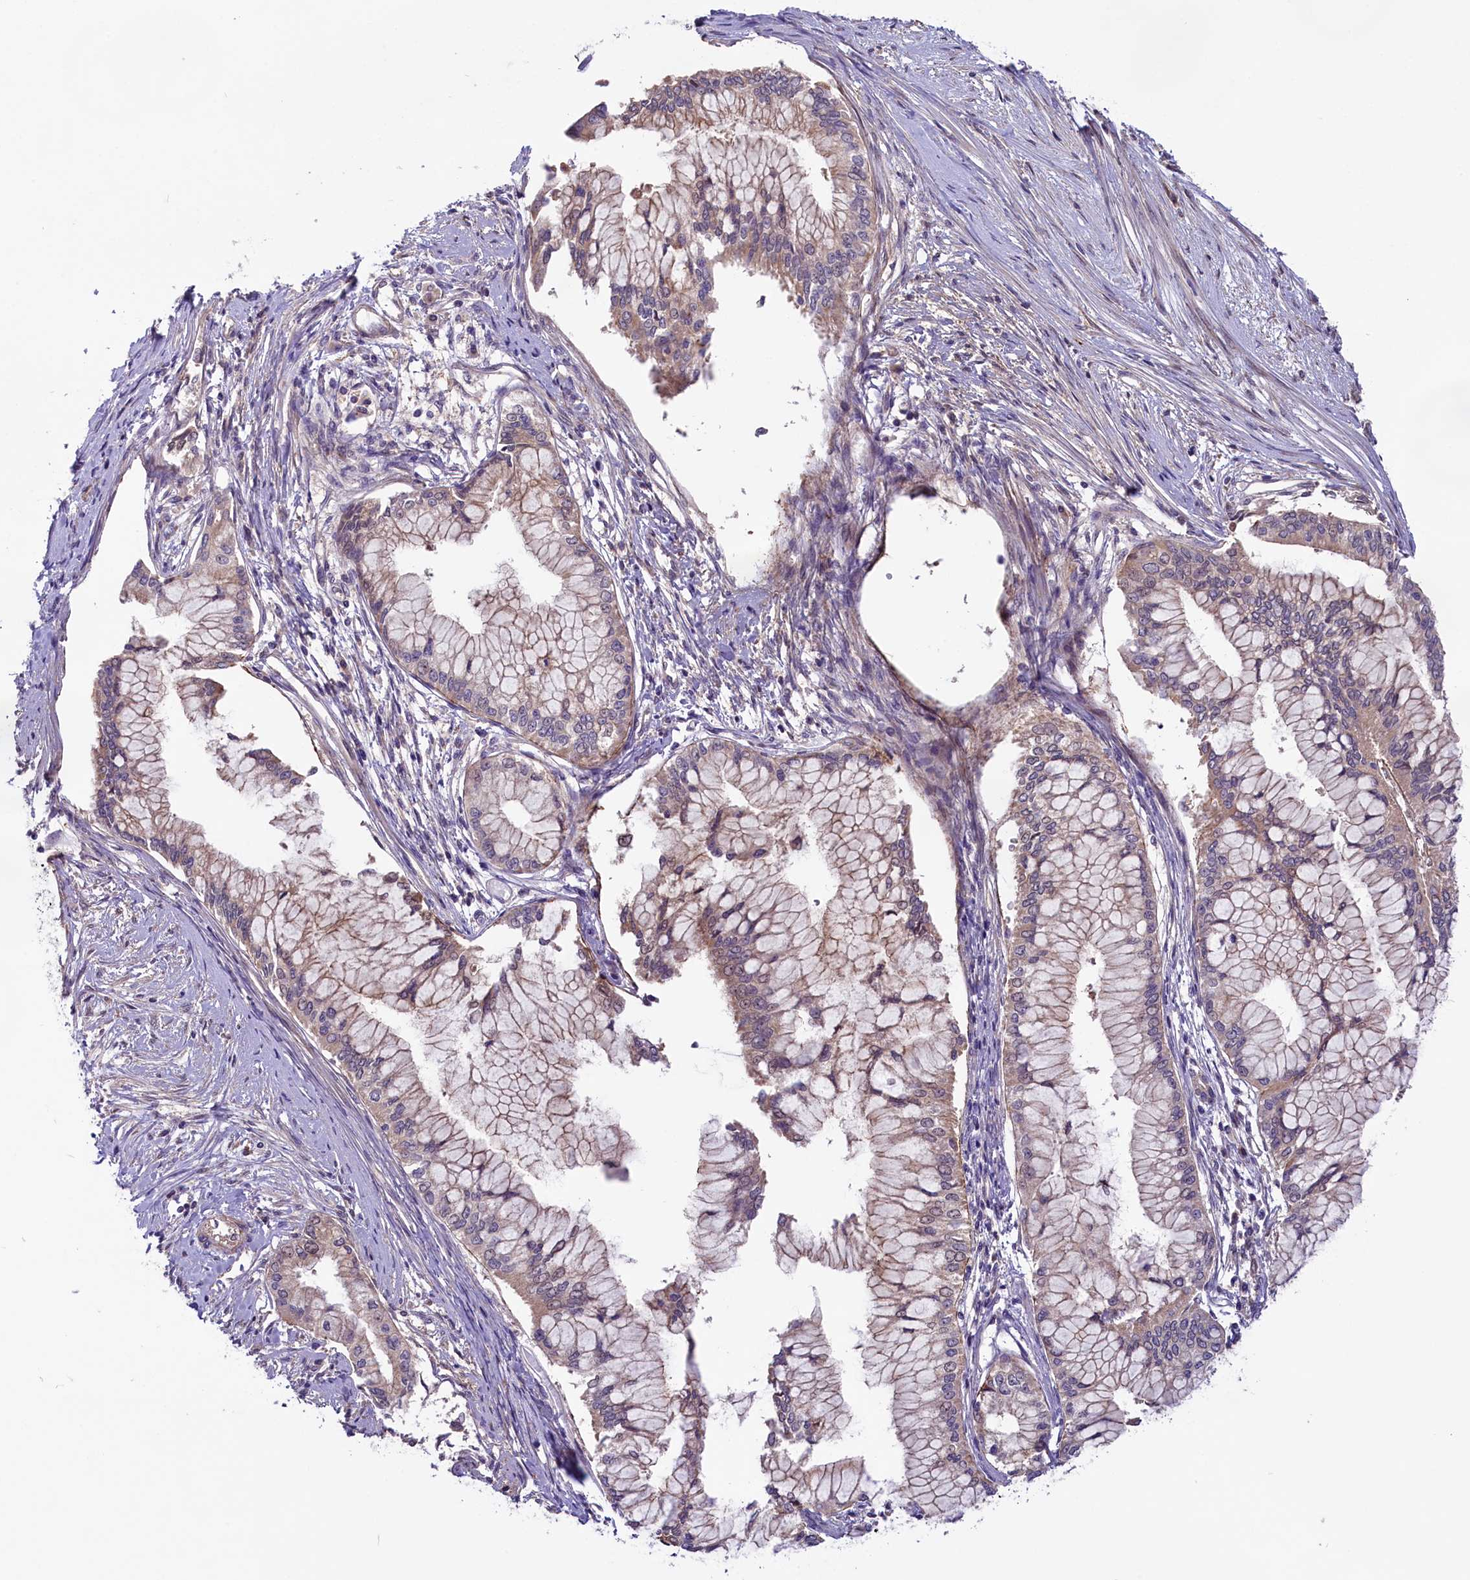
{"staining": {"intensity": "weak", "quantity": "25%-75%", "location": "cytoplasmic/membranous"}, "tissue": "pancreatic cancer", "cell_type": "Tumor cells", "image_type": "cancer", "snomed": [{"axis": "morphology", "description": "Adenocarcinoma, NOS"}, {"axis": "topography", "description": "Pancreas"}], "caption": "This image exhibits immunohistochemistry staining of pancreatic cancer (adenocarcinoma), with low weak cytoplasmic/membranous staining in about 25%-75% of tumor cells.", "gene": "COG8", "patient": {"sex": "male", "age": 46}}